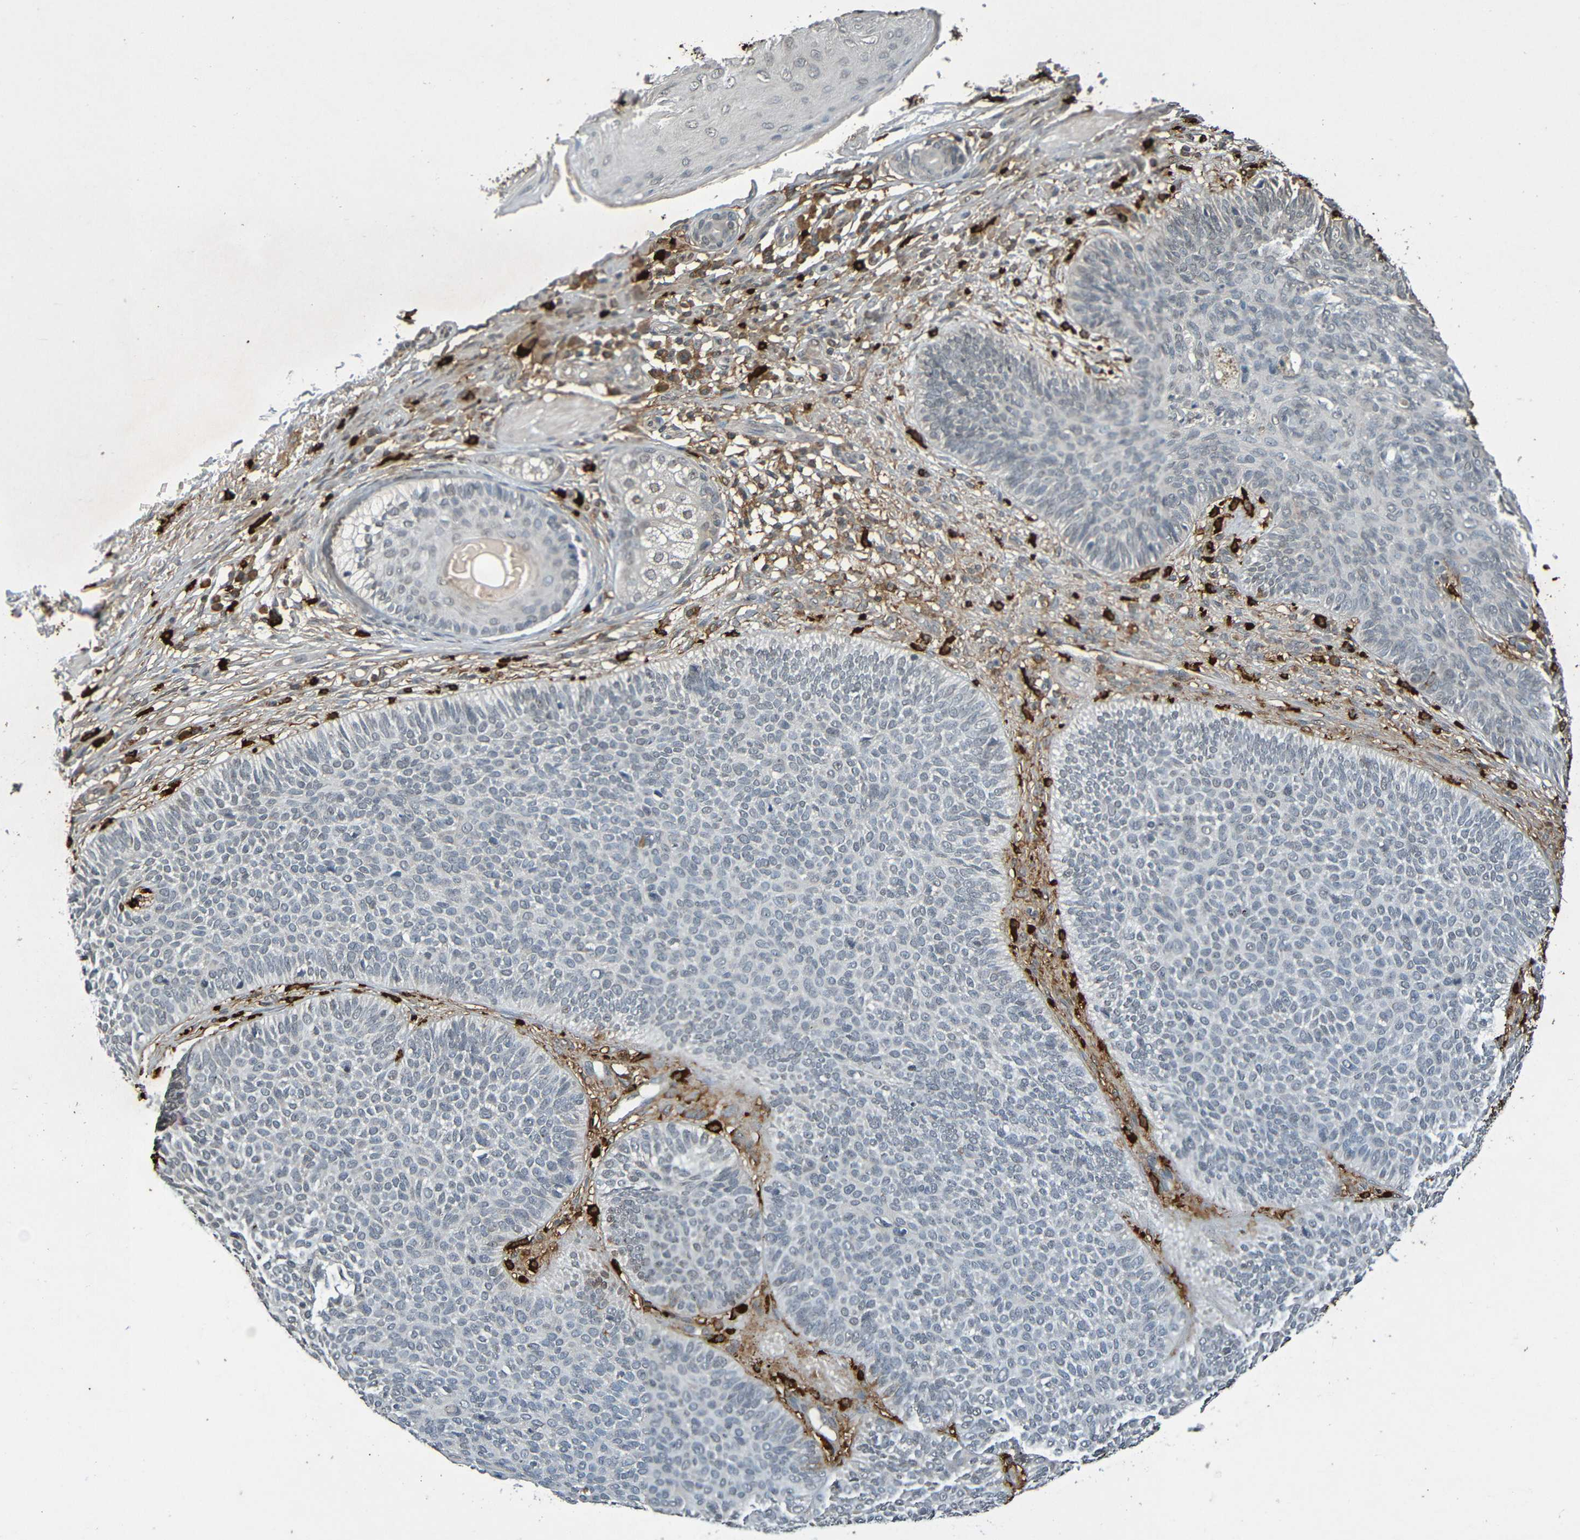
{"staining": {"intensity": "negative", "quantity": "none", "location": "none"}, "tissue": "skin cancer", "cell_type": "Tumor cells", "image_type": "cancer", "snomed": [{"axis": "morphology", "description": "Normal tissue, NOS"}, {"axis": "morphology", "description": "Basal cell carcinoma"}, {"axis": "topography", "description": "Skin"}], "caption": "Human basal cell carcinoma (skin) stained for a protein using IHC reveals no expression in tumor cells.", "gene": "C3AR1", "patient": {"sex": "male", "age": 52}}